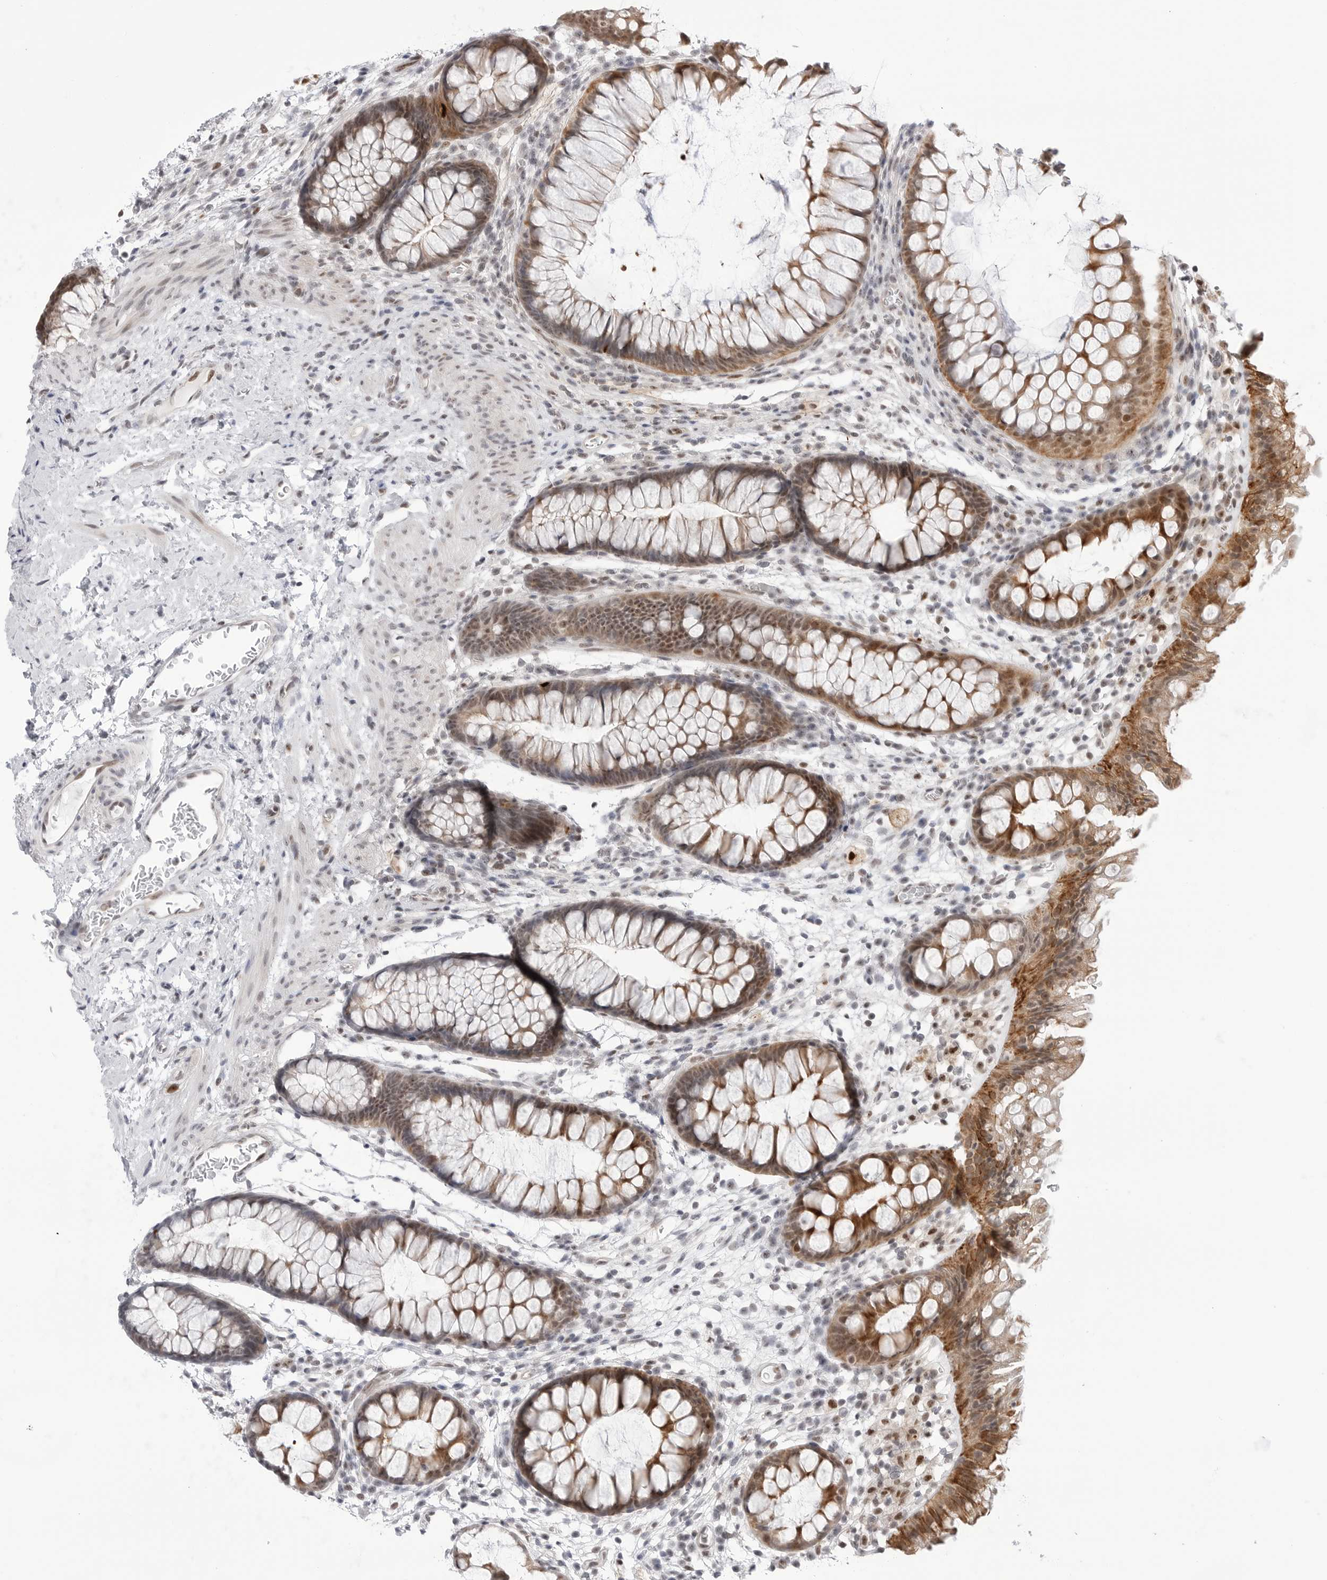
{"staining": {"intensity": "weak", "quantity": ">75%", "location": "nuclear"}, "tissue": "colon", "cell_type": "Endothelial cells", "image_type": "normal", "snomed": [{"axis": "morphology", "description": "Normal tissue, NOS"}, {"axis": "topography", "description": "Colon"}], "caption": "Approximately >75% of endothelial cells in unremarkable human colon show weak nuclear protein expression as visualized by brown immunohistochemical staining.", "gene": "C1orf162", "patient": {"sex": "female", "age": 62}}